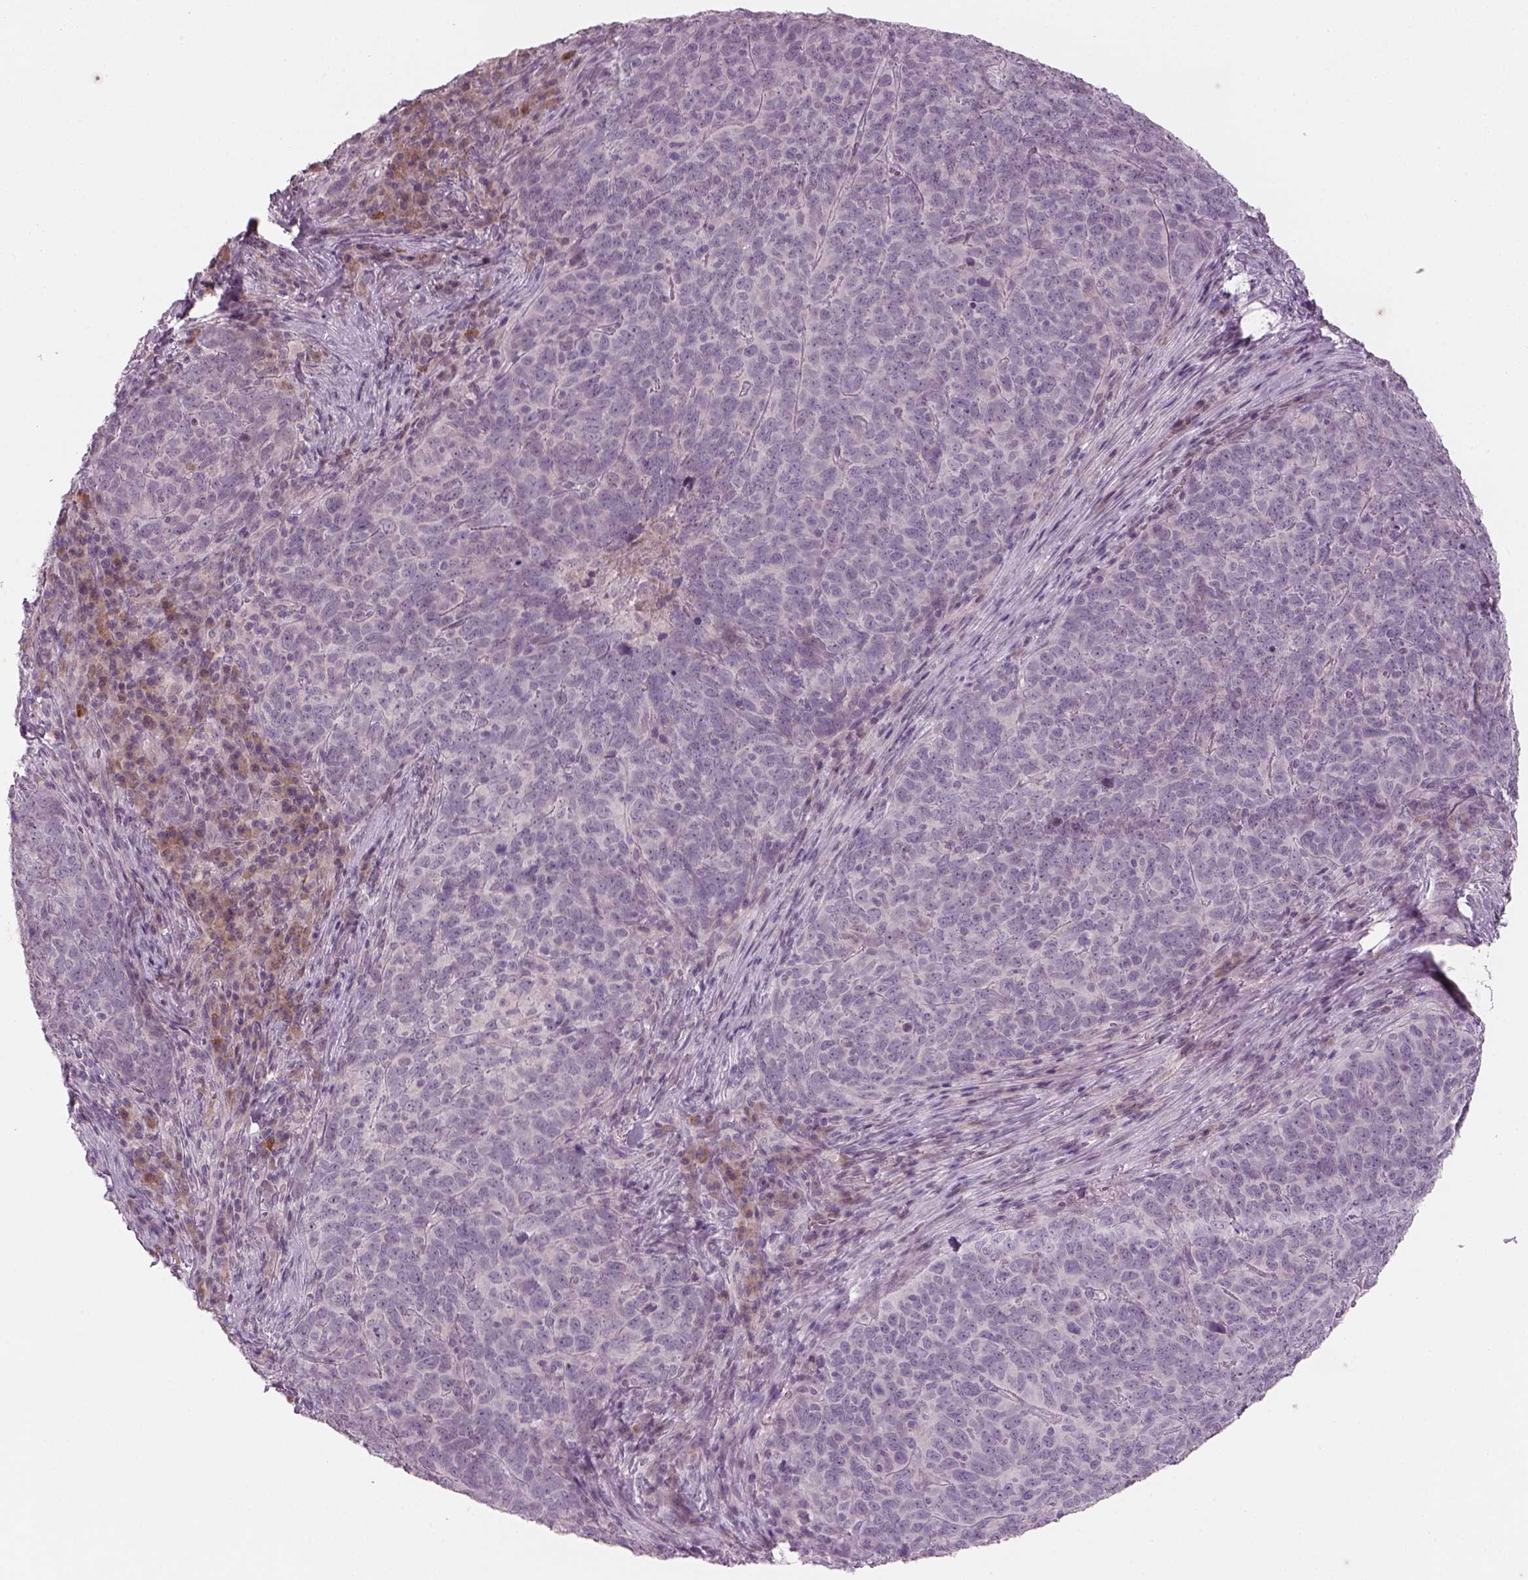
{"staining": {"intensity": "negative", "quantity": "none", "location": "none"}, "tissue": "skin cancer", "cell_type": "Tumor cells", "image_type": "cancer", "snomed": [{"axis": "morphology", "description": "Squamous cell carcinoma, NOS"}, {"axis": "topography", "description": "Skin"}, {"axis": "topography", "description": "Anal"}], "caption": "High power microscopy photomicrograph of an IHC image of skin cancer, revealing no significant staining in tumor cells. (DAB immunohistochemistry (IHC) visualized using brightfield microscopy, high magnification).", "gene": "PENK", "patient": {"sex": "female", "age": 51}}